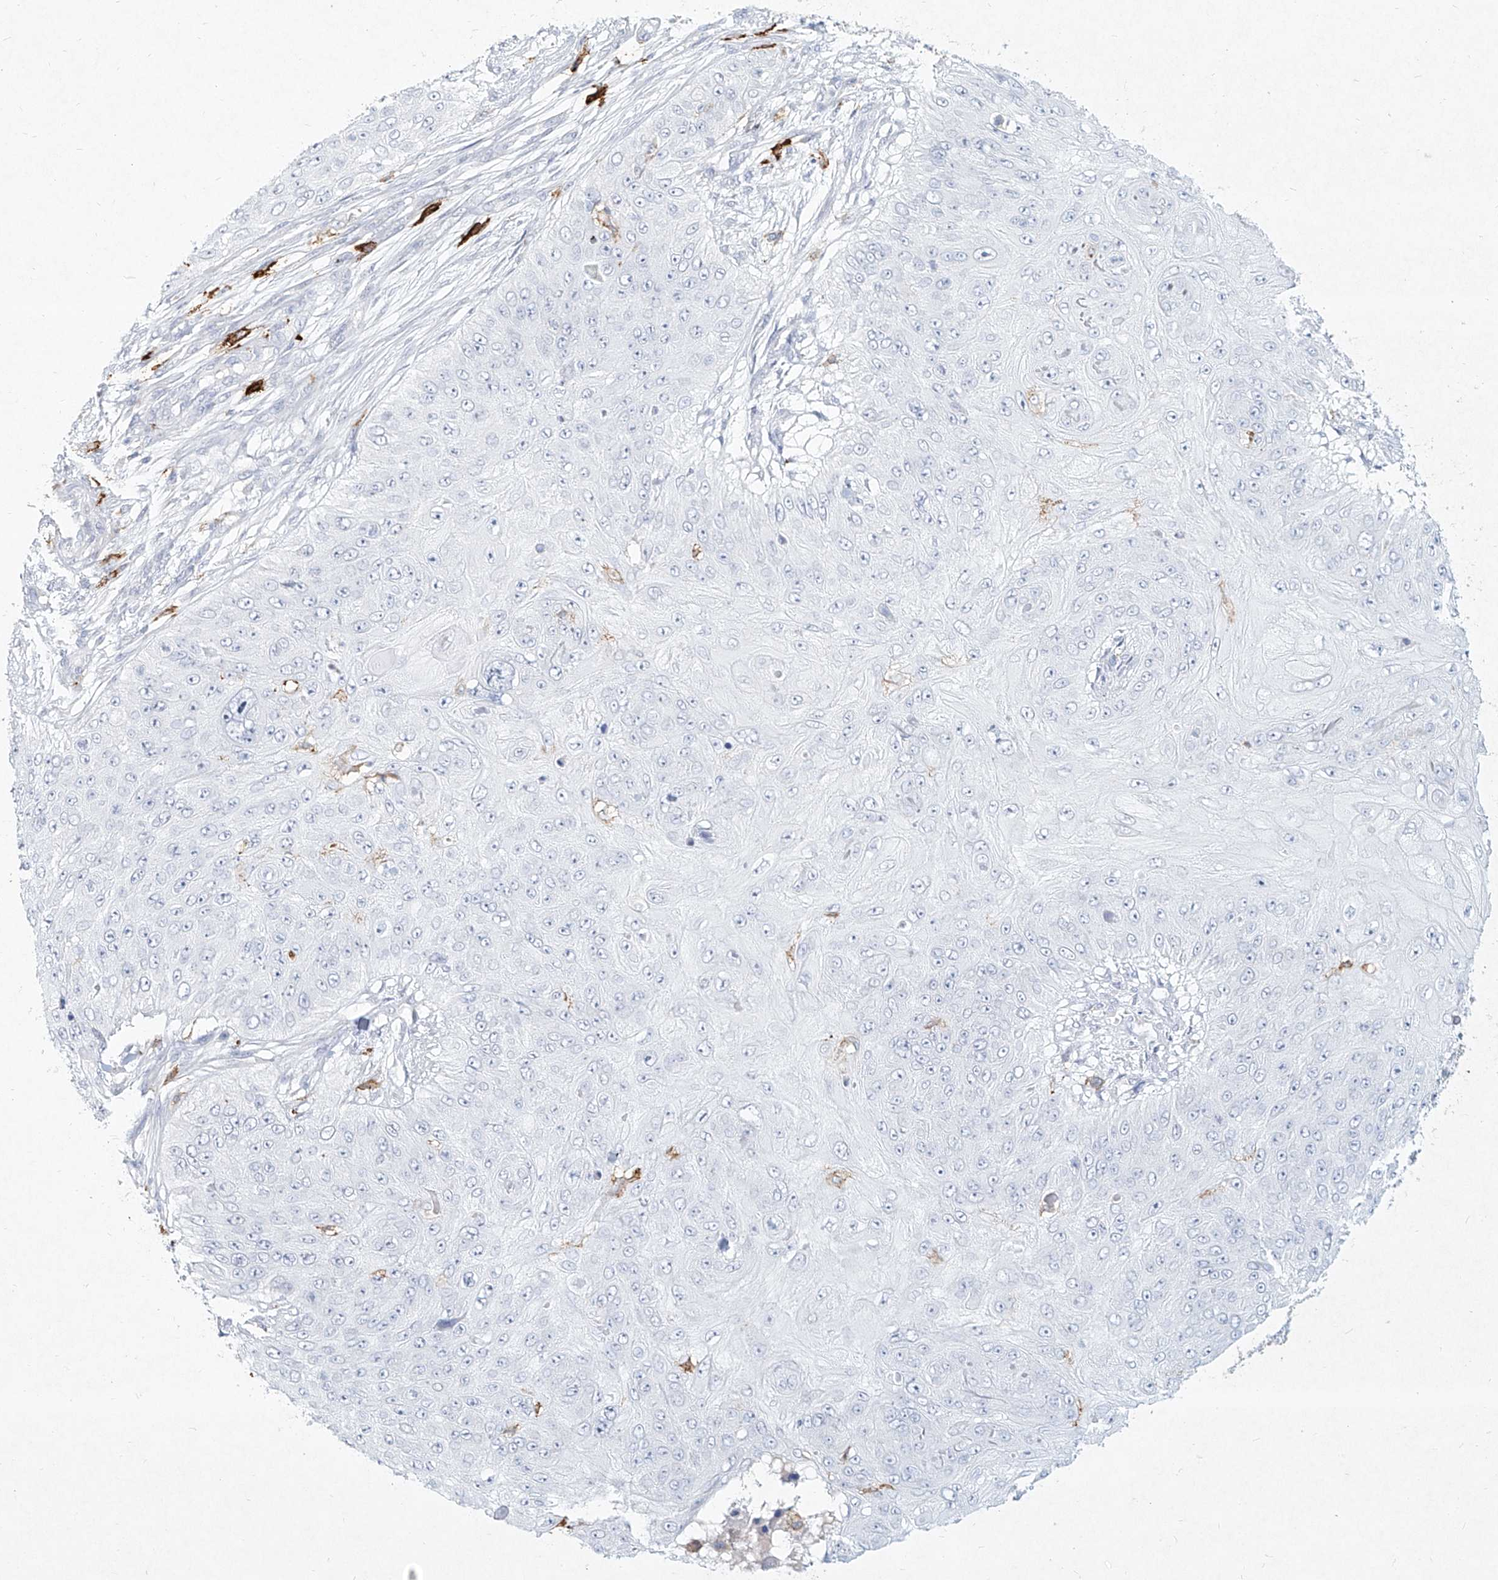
{"staining": {"intensity": "negative", "quantity": "none", "location": "none"}, "tissue": "skin cancer", "cell_type": "Tumor cells", "image_type": "cancer", "snomed": [{"axis": "morphology", "description": "Squamous cell carcinoma, NOS"}, {"axis": "topography", "description": "Skin"}], "caption": "Histopathology image shows no significant protein expression in tumor cells of squamous cell carcinoma (skin). (DAB (3,3'-diaminobenzidine) immunohistochemistry with hematoxylin counter stain).", "gene": "CD209", "patient": {"sex": "female", "age": 80}}